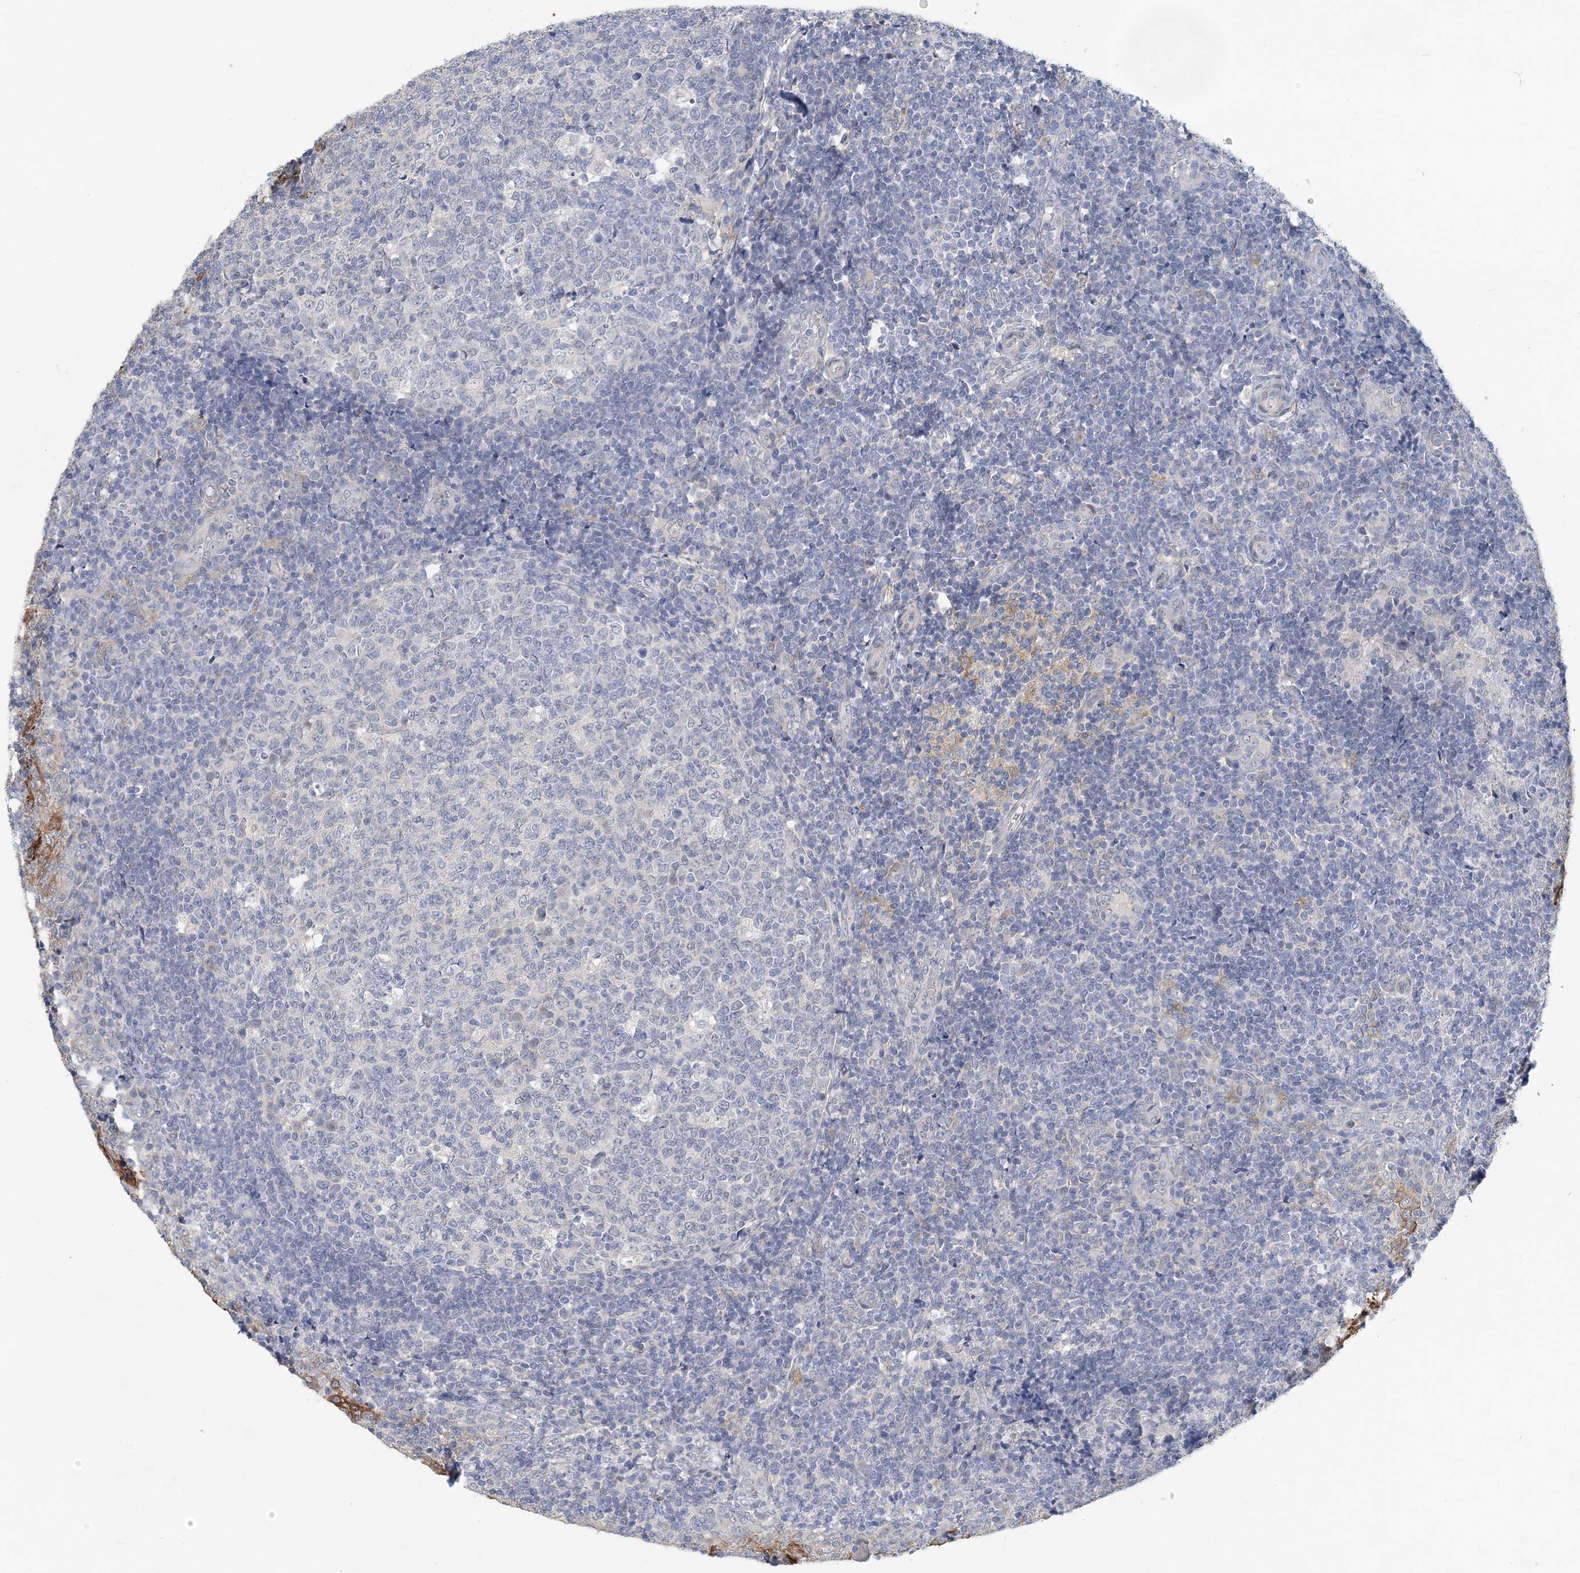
{"staining": {"intensity": "negative", "quantity": "none", "location": "none"}, "tissue": "tonsil", "cell_type": "Germinal center cells", "image_type": "normal", "snomed": [{"axis": "morphology", "description": "Normal tissue, NOS"}, {"axis": "topography", "description": "Tonsil"}], "caption": "IHC photomicrograph of unremarkable tonsil stained for a protein (brown), which displays no staining in germinal center cells.", "gene": "ANKRD35", "patient": {"sex": "female", "age": 19}}